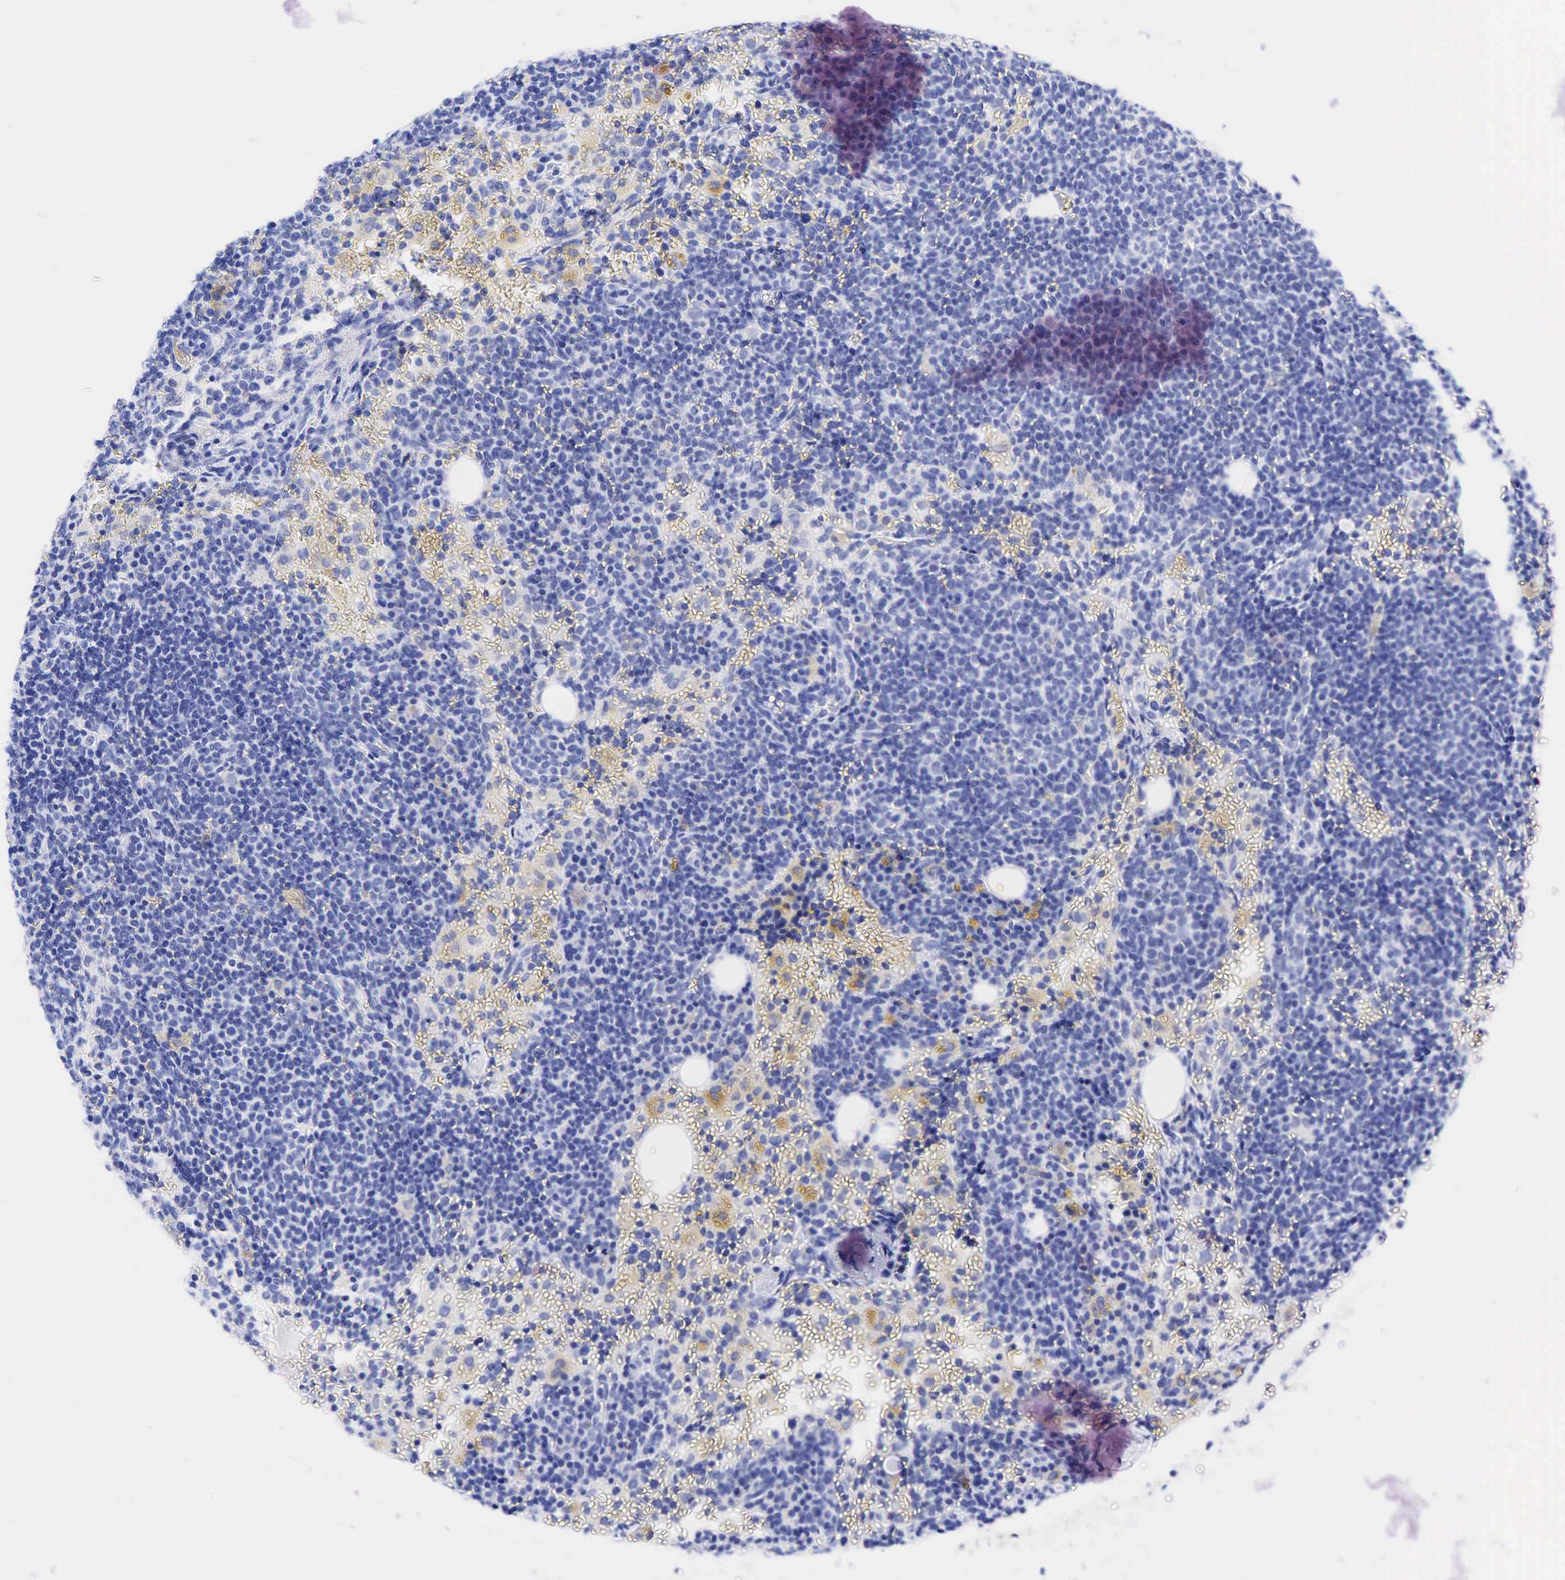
{"staining": {"intensity": "negative", "quantity": "none", "location": "none"}, "tissue": "lymphoma", "cell_type": "Tumor cells", "image_type": "cancer", "snomed": [{"axis": "morphology", "description": "Malignant lymphoma, non-Hodgkin's type, High grade"}, {"axis": "topography", "description": "Lymph node"}], "caption": "Malignant lymphoma, non-Hodgkin's type (high-grade) was stained to show a protein in brown. There is no significant staining in tumor cells. Nuclei are stained in blue.", "gene": "KRT19", "patient": {"sex": "female", "age": 76}}